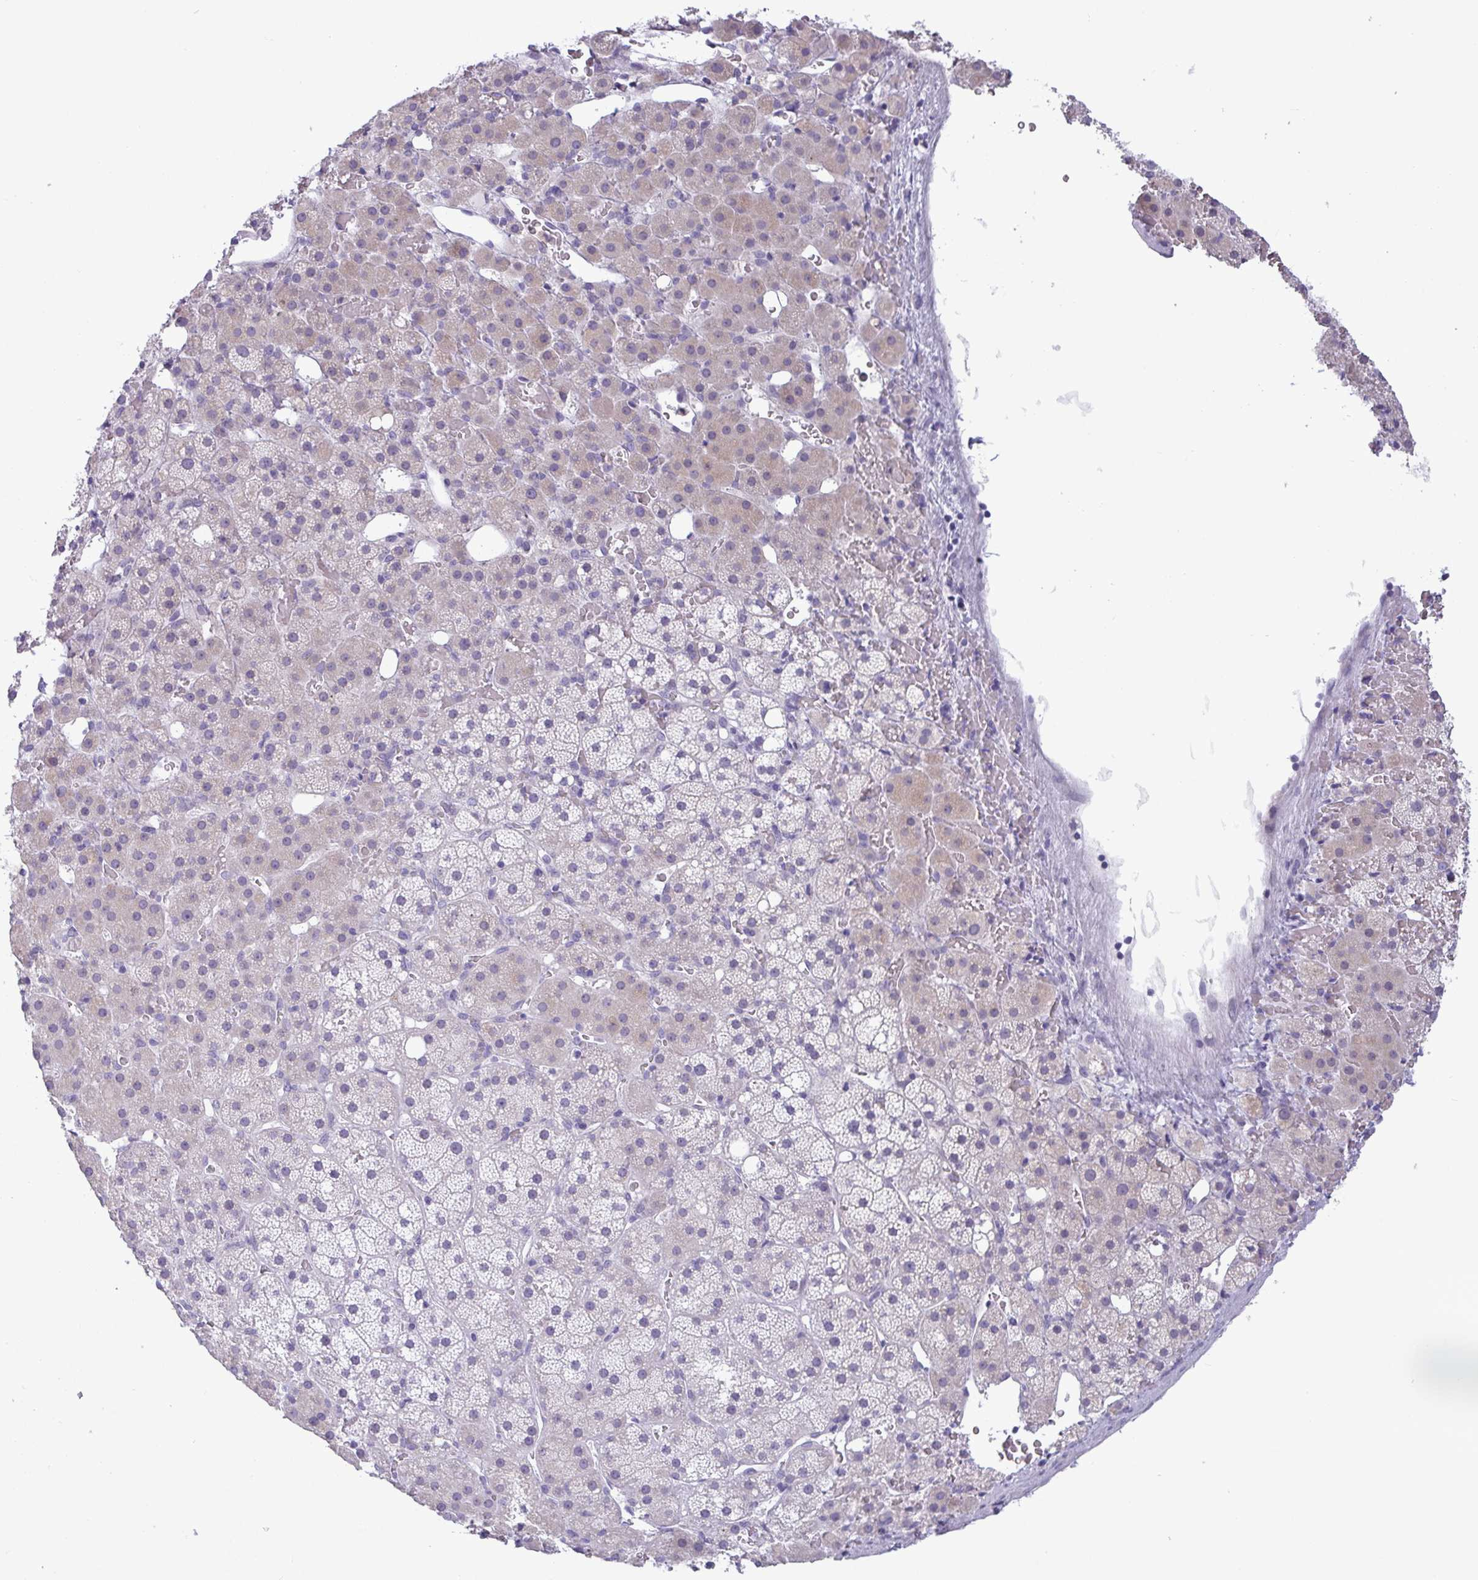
{"staining": {"intensity": "weak", "quantity": "<25%", "location": "cytoplasmic/membranous"}, "tissue": "adrenal gland", "cell_type": "Glandular cells", "image_type": "normal", "snomed": [{"axis": "morphology", "description": "Normal tissue, NOS"}, {"axis": "topography", "description": "Adrenal gland"}], "caption": "Glandular cells are negative for brown protein staining in unremarkable adrenal gland. Brightfield microscopy of immunohistochemistry (IHC) stained with DAB (brown) and hematoxylin (blue), captured at high magnification.", "gene": "C4orf33", "patient": {"sex": "male", "age": 53}}